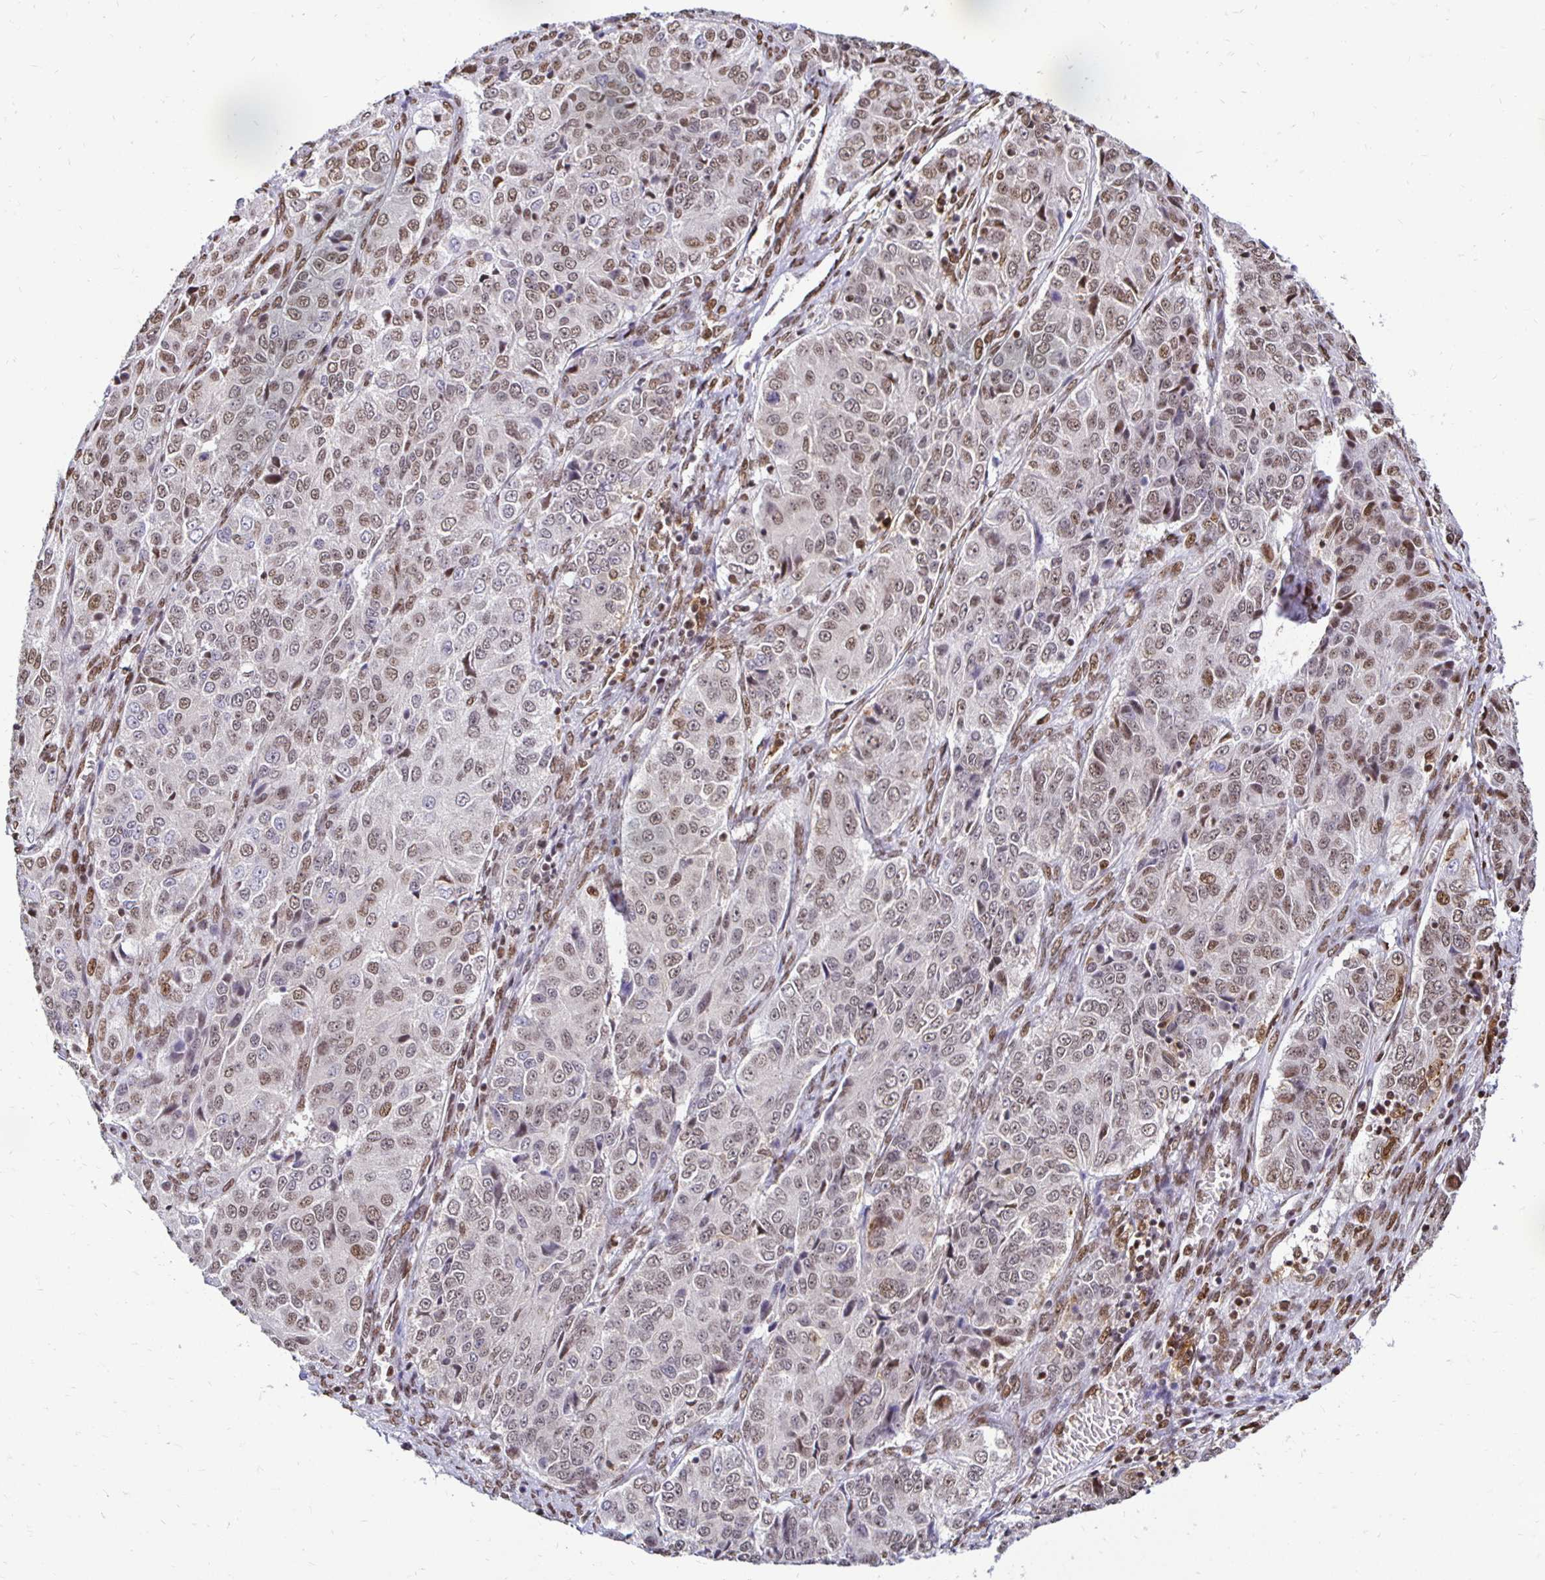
{"staining": {"intensity": "moderate", "quantity": ">75%", "location": "nuclear"}, "tissue": "ovarian cancer", "cell_type": "Tumor cells", "image_type": "cancer", "snomed": [{"axis": "morphology", "description": "Carcinoma, endometroid"}, {"axis": "topography", "description": "Ovary"}], "caption": "Immunohistochemistry histopathology image of neoplastic tissue: human ovarian cancer (endometroid carcinoma) stained using IHC shows medium levels of moderate protein expression localized specifically in the nuclear of tumor cells, appearing as a nuclear brown color.", "gene": "ZNF579", "patient": {"sex": "female", "age": 51}}